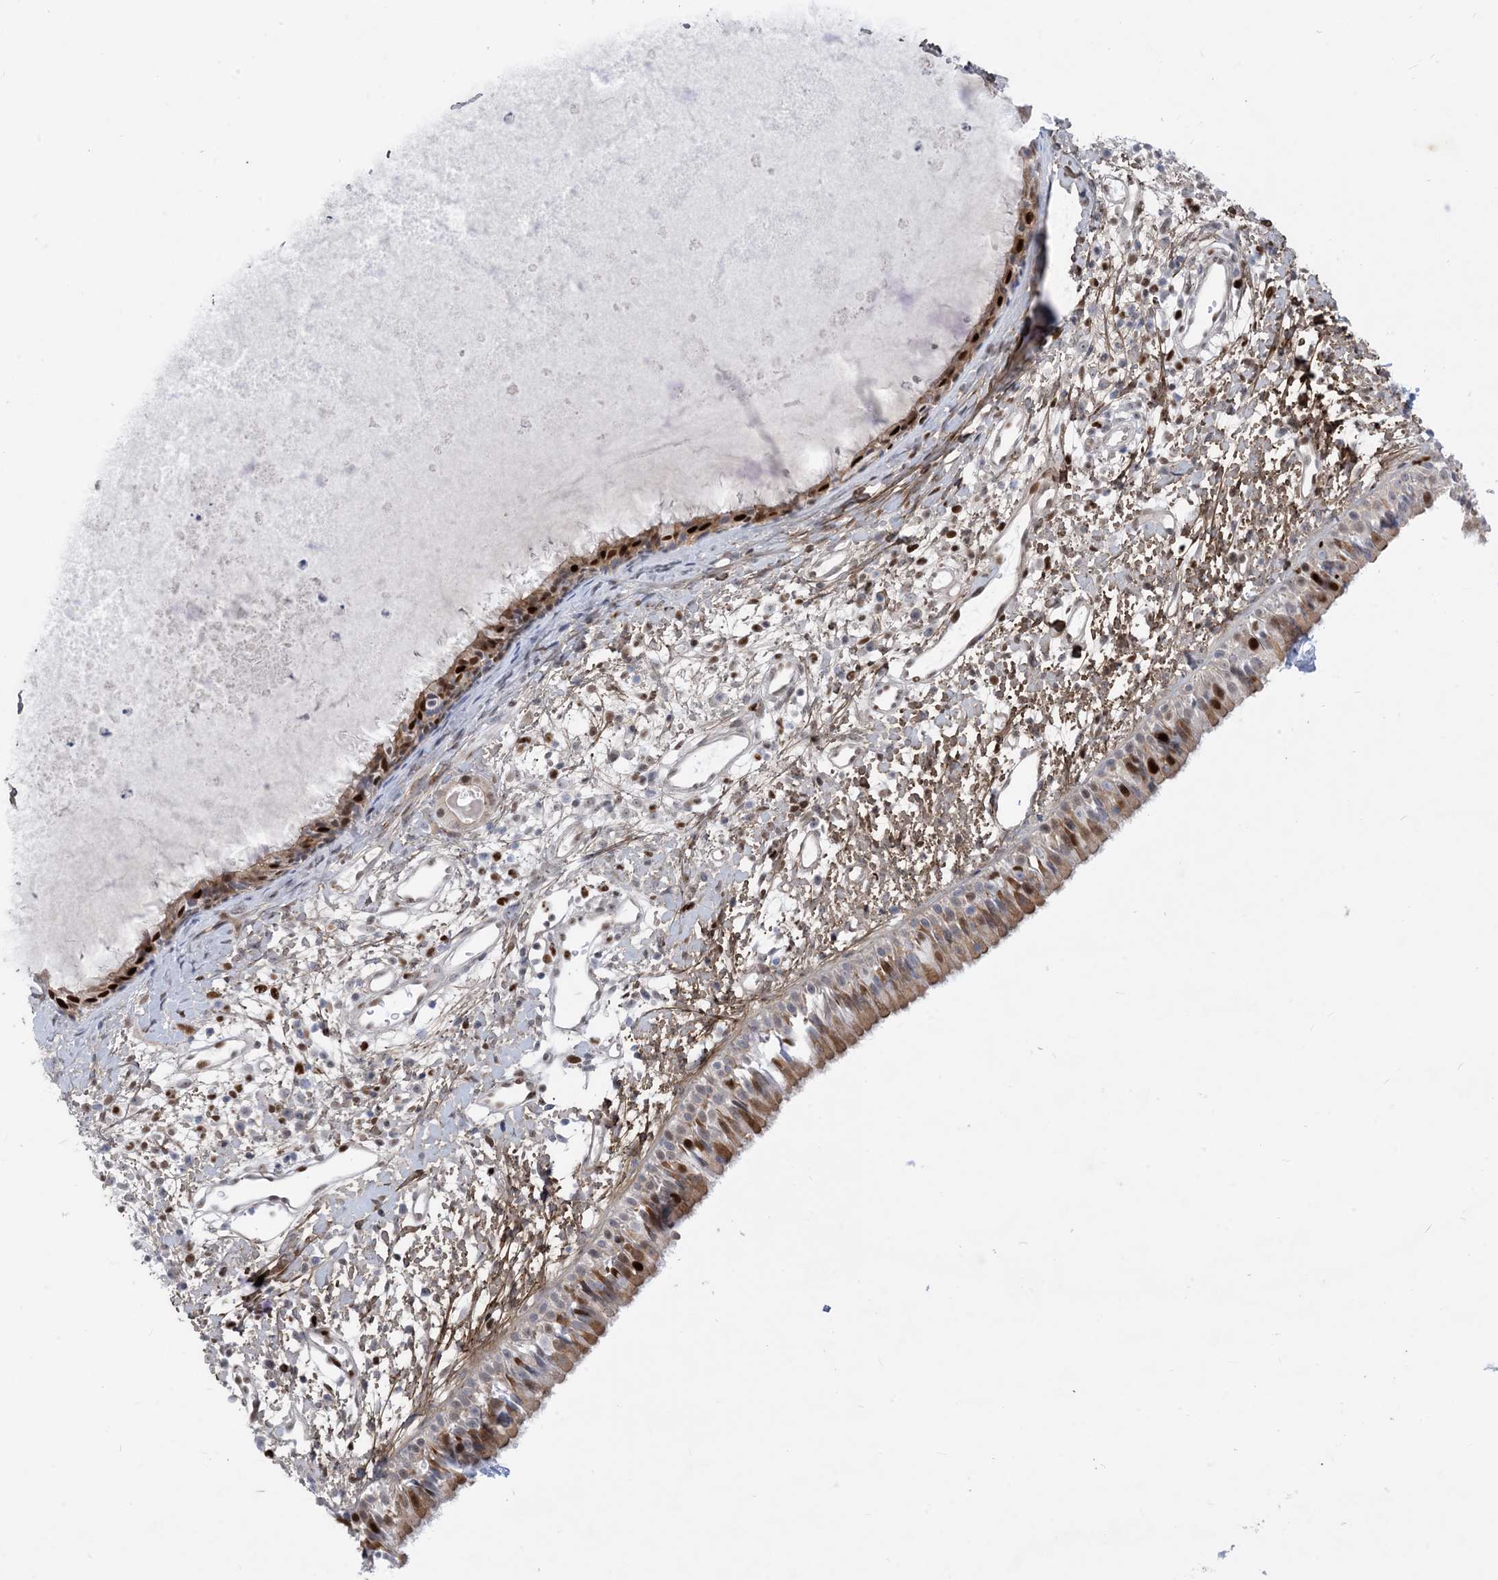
{"staining": {"intensity": "strong", "quantity": "<25%", "location": "cytoplasmic/membranous,nuclear"}, "tissue": "nasopharynx", "cell_type": "Respiratory epithelial cells", "image_type": "normal", "snomed": [{"axis": "morphology", "description": "Normal tissue, NOS"}, {"axis": "topography", "description": "Nasopharynx"}], "caption": "The immunohistochemical stain highlights strong cytoplasmic/membranous,nuclear staining in respiratory epithelial cells of unremarkable nasopharynx. Using DAB (3,3'-diaminobenzidine) (brown) and hematoxylin (blue) stains, captured at high magnification using brightfield microscopy.", "gene": "MARS2", "patient": {"sex": "male", "age": 22}}